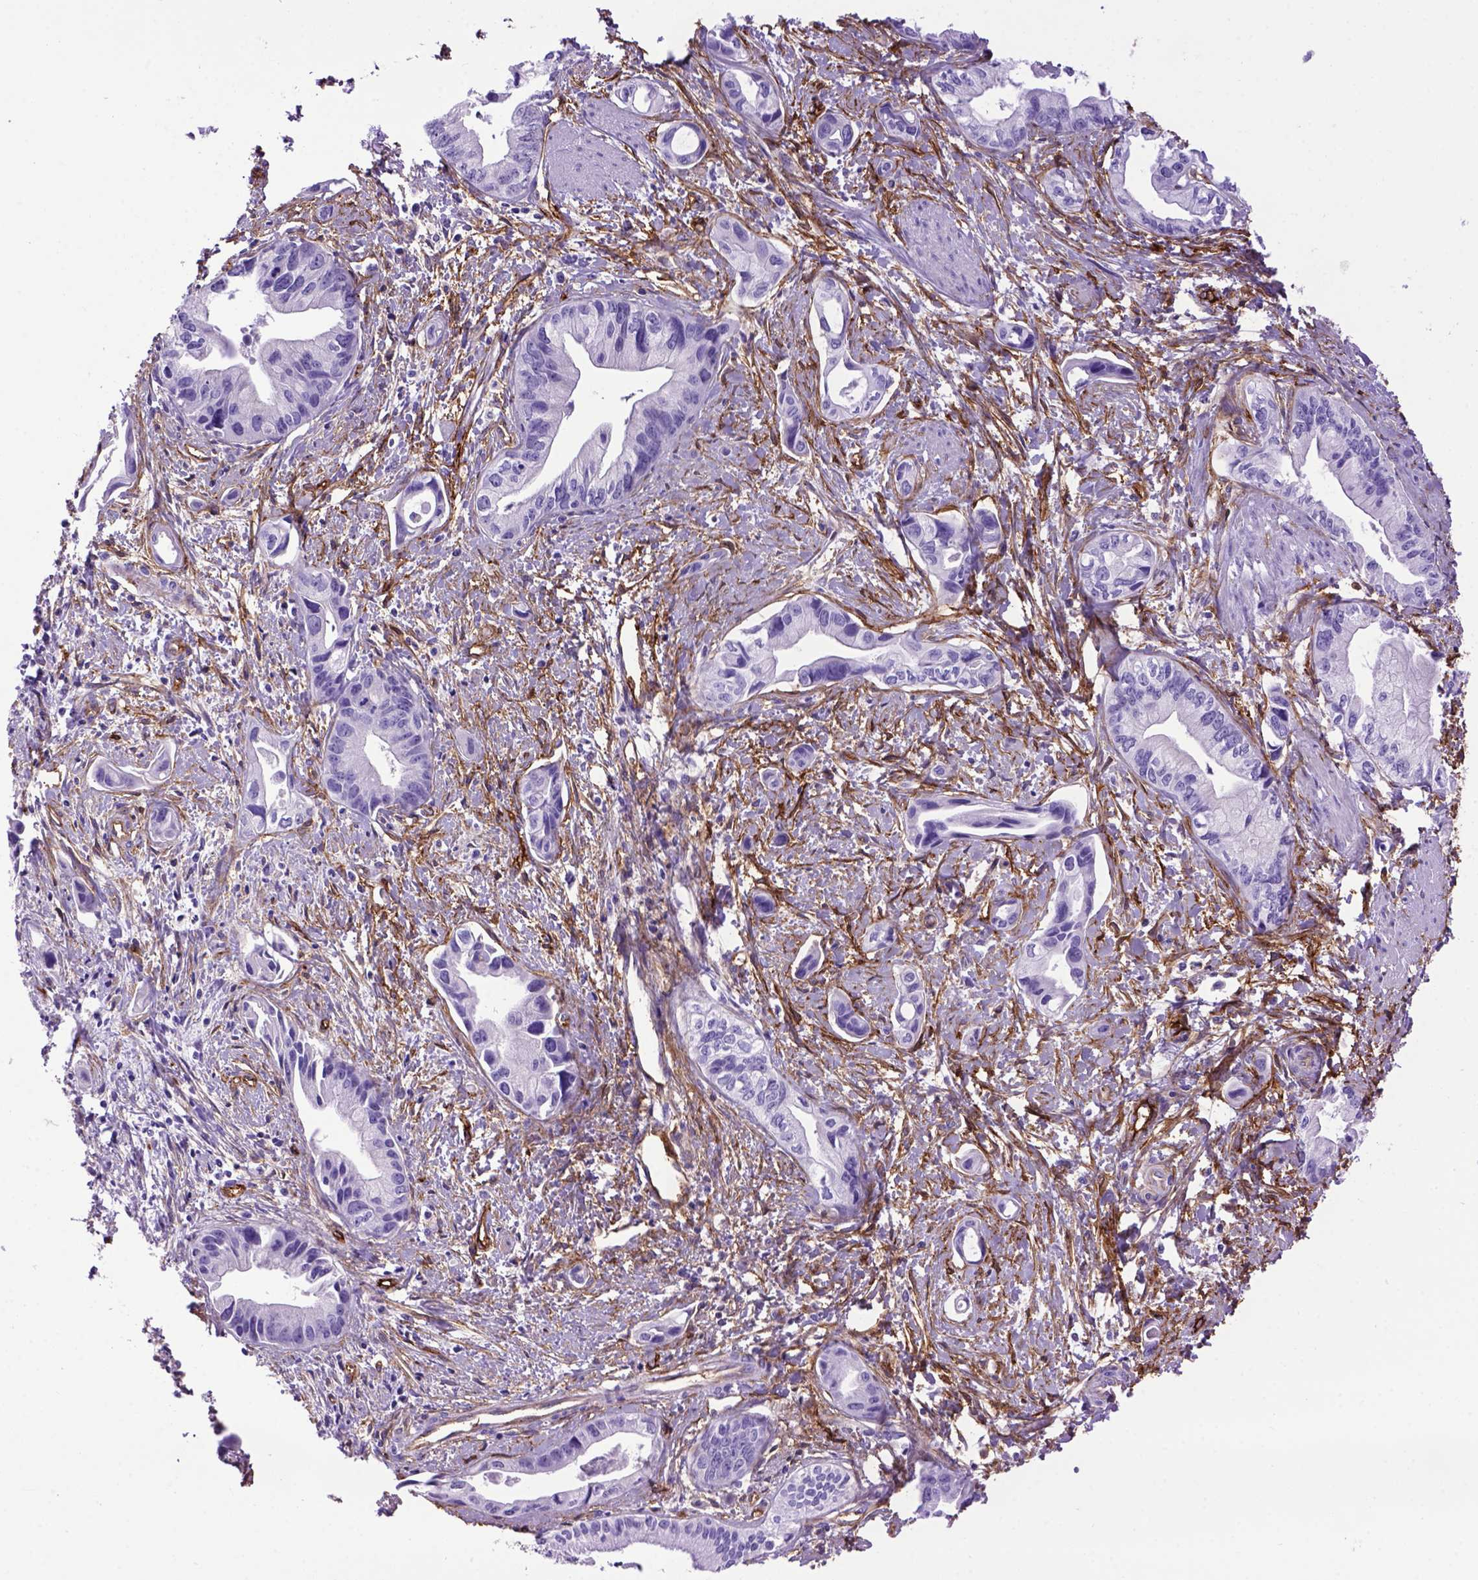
{"staining": {"intensity": "negative", "quantity": "none", "location": "none"}, "tissue": "pancreatic cancer", "cell_type": "Tumor cells", "image_type": "cancer", "snomed": [{"axis": "morphology", "description": "Adenocarcinoma, NOS"}, {"axis": "topography", "description": "Pancreas"}], "caption": "DAB immunohistochemical staining of human pancreatic adenocarcinoma shows no significant staining in tumor cells.", "gene": "ENG", "patient": {"sex": "female", "age": 61}}